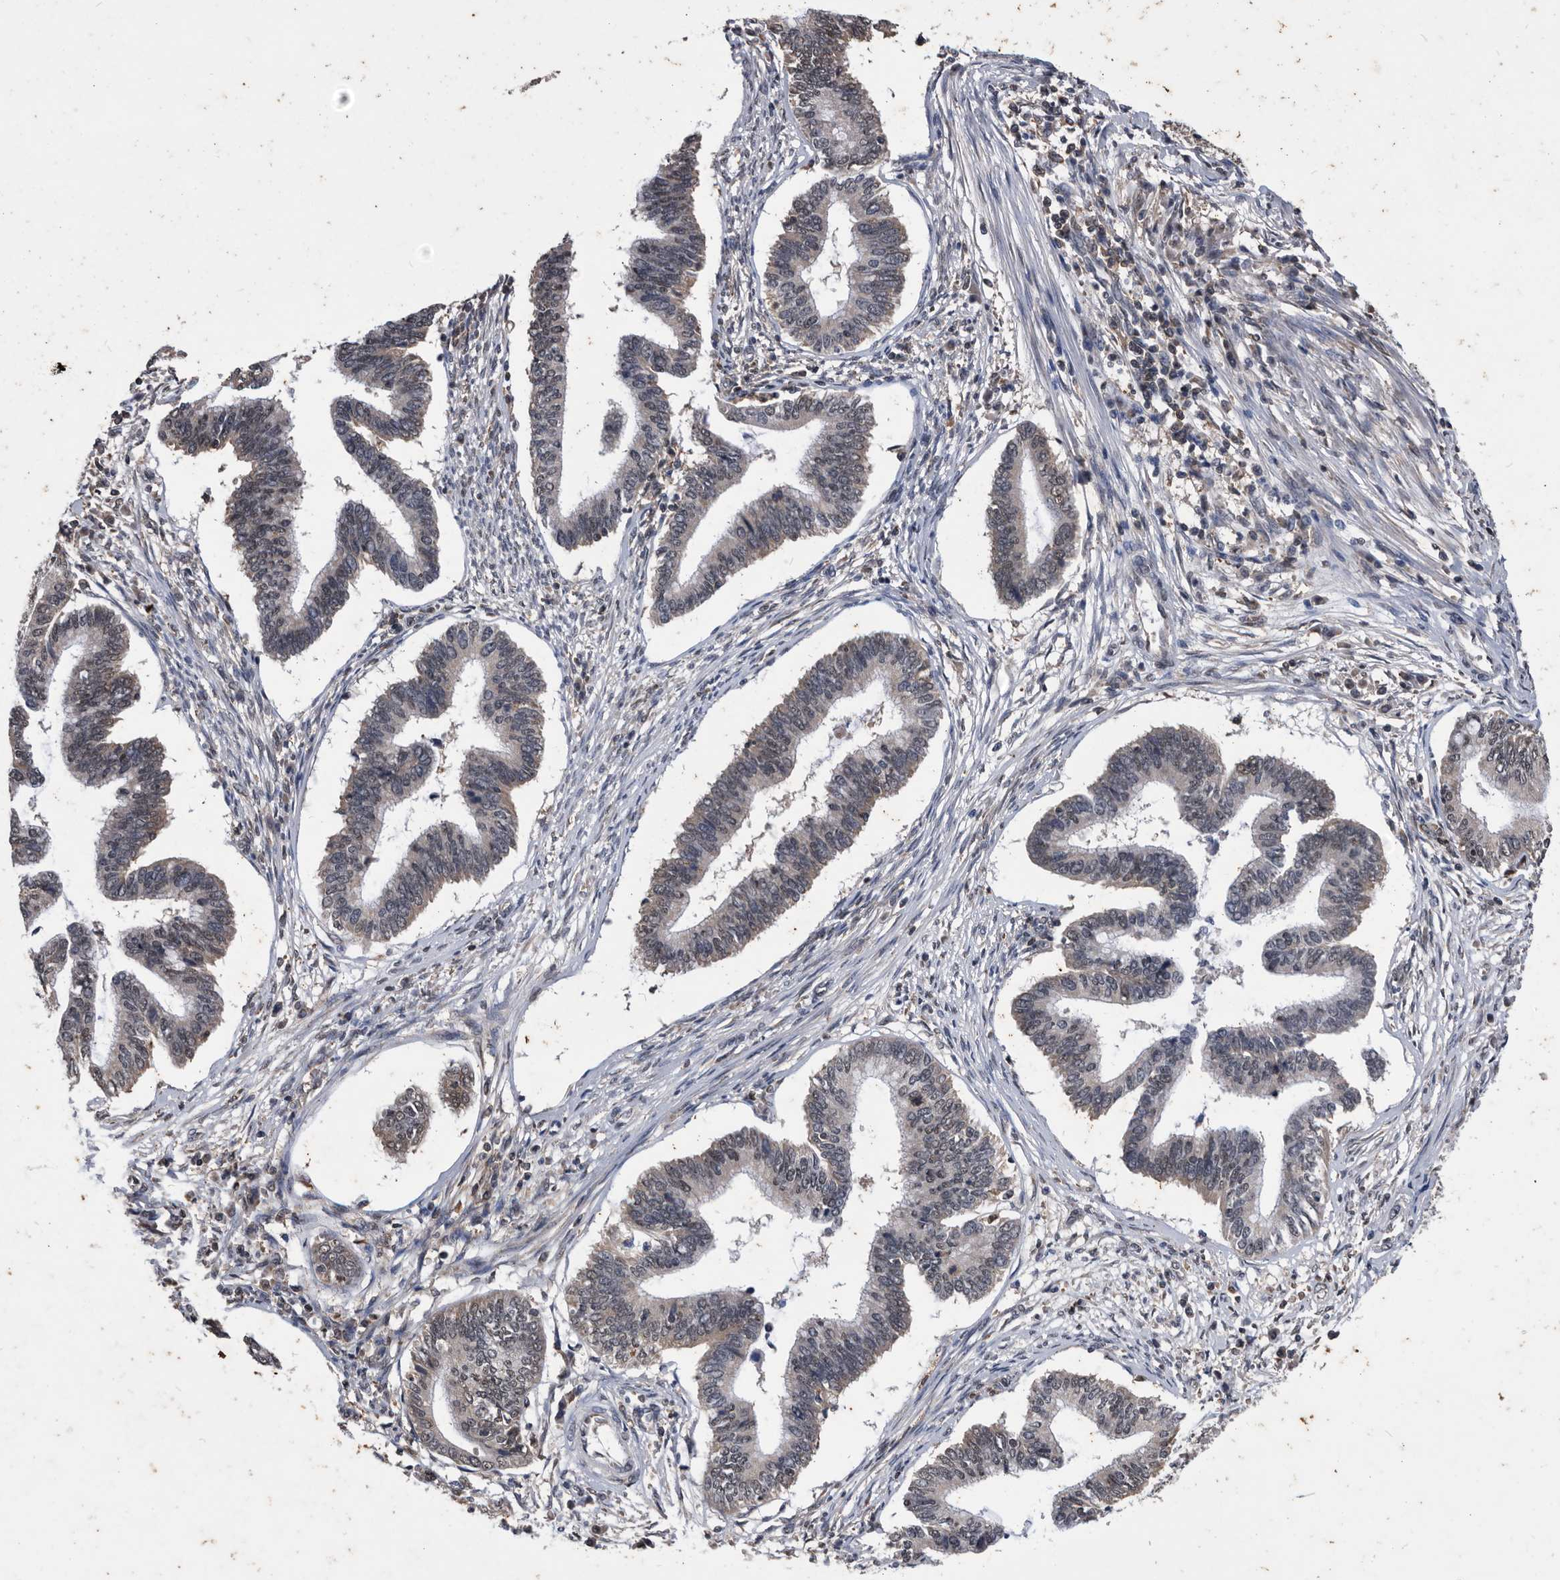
{"staining": {"intensity": "weak", "quantity": "<25%", "location": "cytoplasmic/membranous,nuclear"}, "tissue": "cervical cancer", "cell_type": "Tumor cells", "image_type": "cancer", "snomed": [{"axis": "morphology", "description": "Adenocarcinoma, NOS"}, {"axis": "topography", "description": "Cervix"}], "caption": "The photomicrograph demonstrates no staining of tumor cells in cervical adenocarcinoma.", "gene": "NRBP1", "patient": {"sex": "female", "age": 36}}